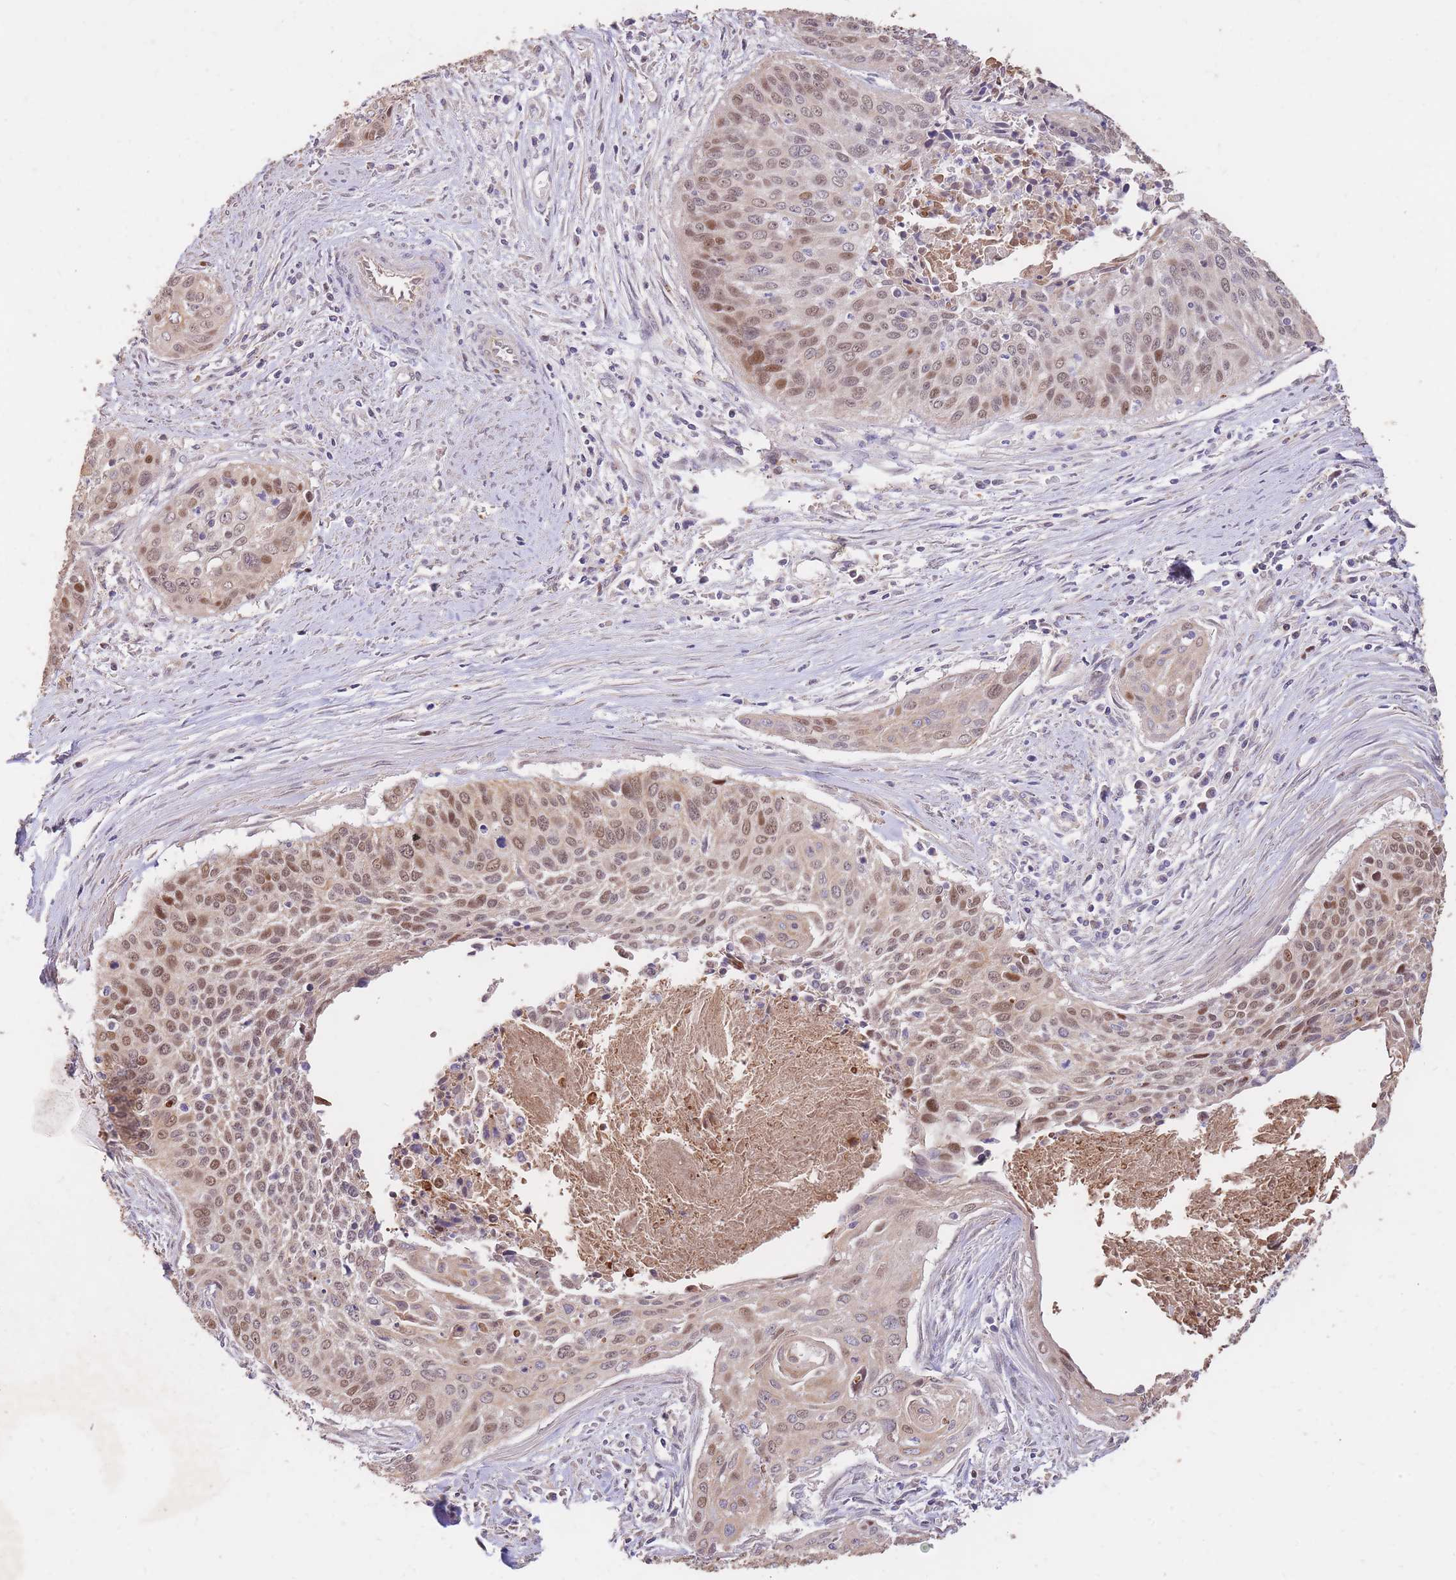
{"staining": {"intensity": "moderate", "quantity": ">75%", "location": "nuclear"}, "tissue": "cervical cancer", "cell_type": "Tumor cells", "image_type": "cancer", "snomed": [{"axis": "morphology", "description": "Squamous cell carcinoma, NOS"}, {"axis": "topography", "description": "Cervix"}], "caption": "Tumor cells reveal moderate nuclear staining in approximately >75% of cells in squamous cell carcinoma (cervical).", "gene": "RGS14", "patient": {"sex": "female", "age": 55}}